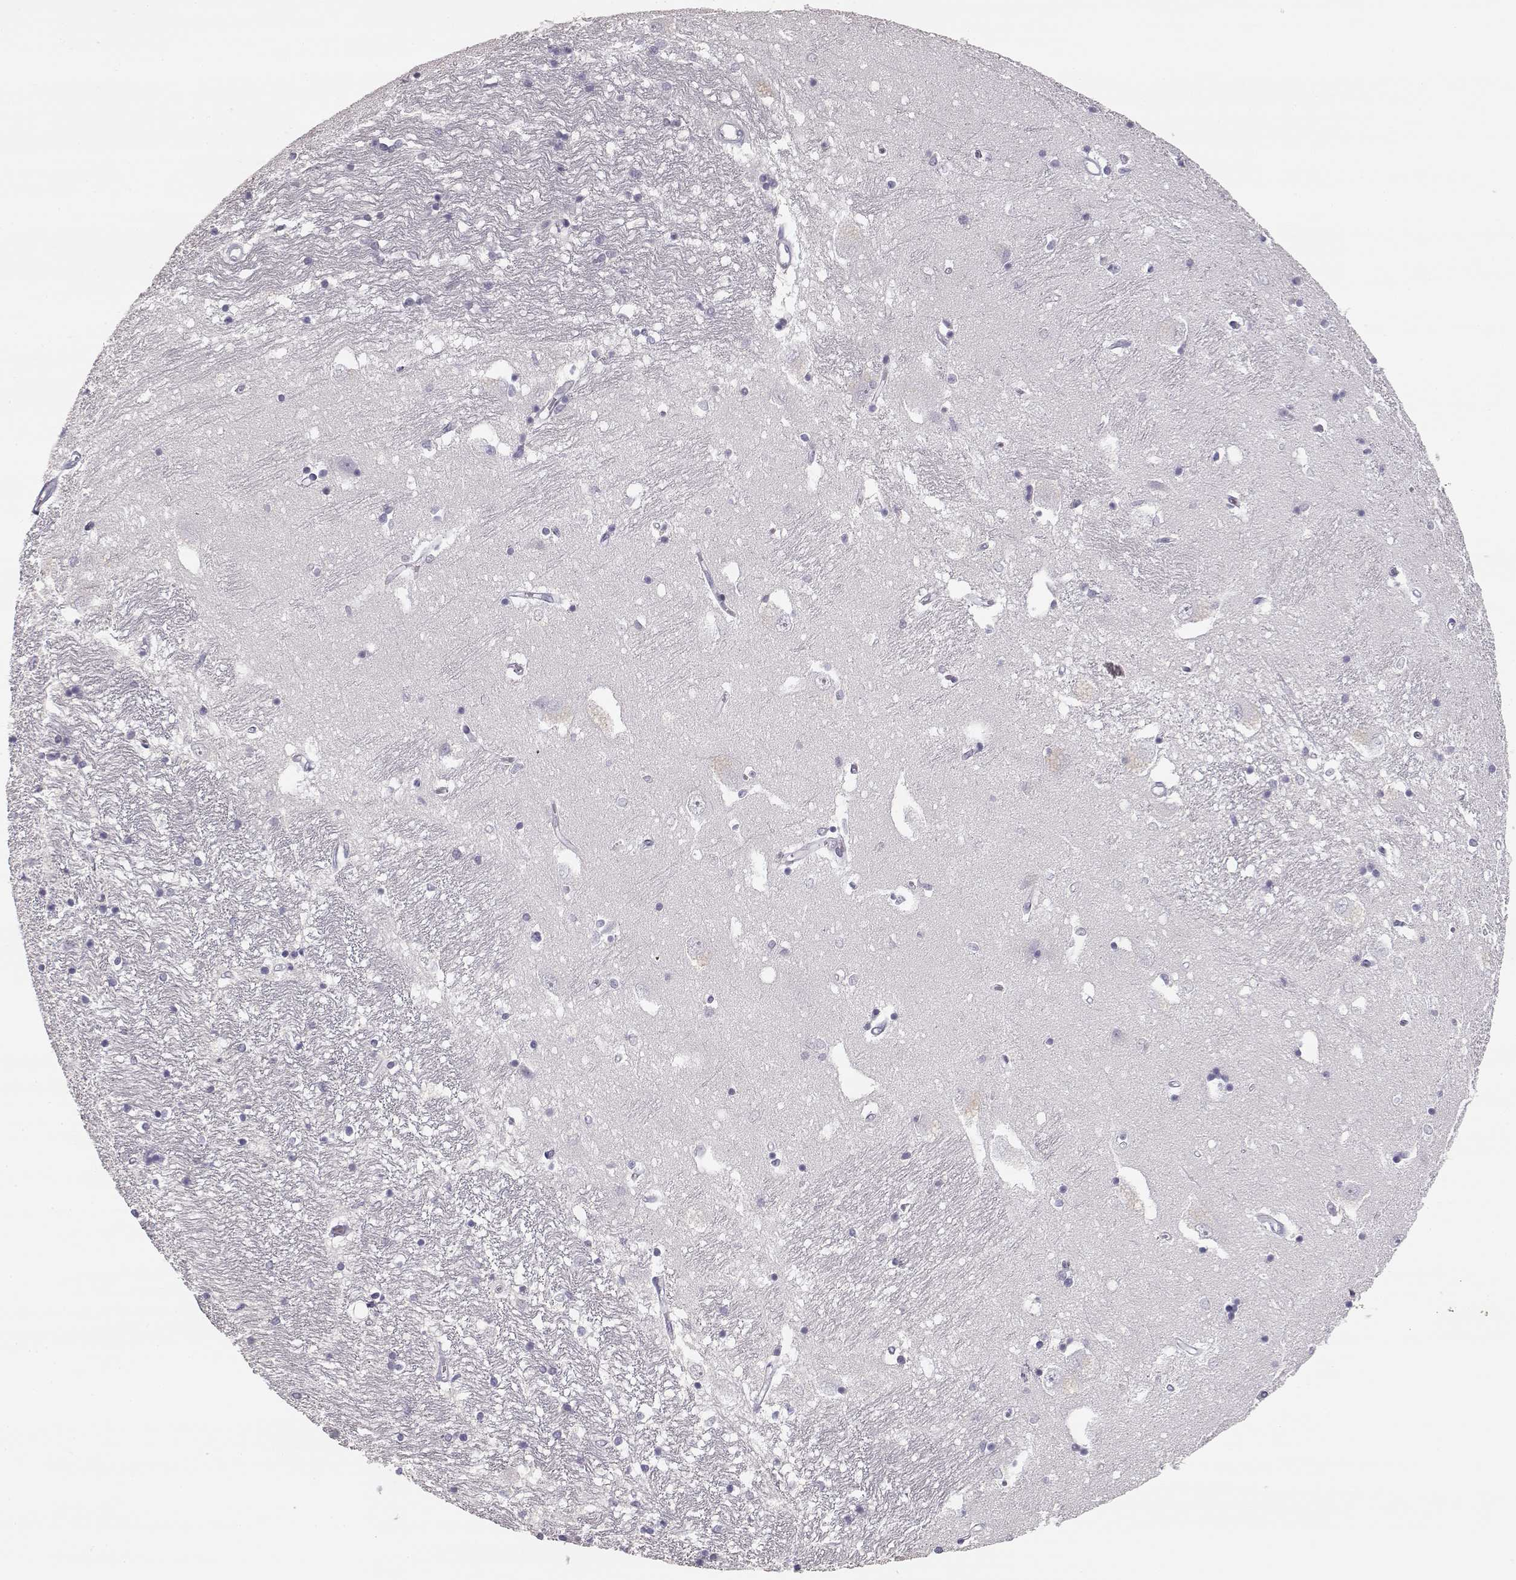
{"staining": {"intensity": "negative", "quantity": "none", "location": "none"}, "tissue": "caudate", "cell_type": "Glial cells", "image_type": "normal", "snomed": [{"axis": "morphology", "description": "Normal tissue, NOS"}, {"axis": "topography", "description": "Lateral ventricle wall"}], "caption": "A high-resolution photomicrograph shows immunohistochemistry staining of normal caudate, which shows no significant positivity in glial cells.", "gene": "TKTL1", "patient": {"sex": "female", "age": 71}}